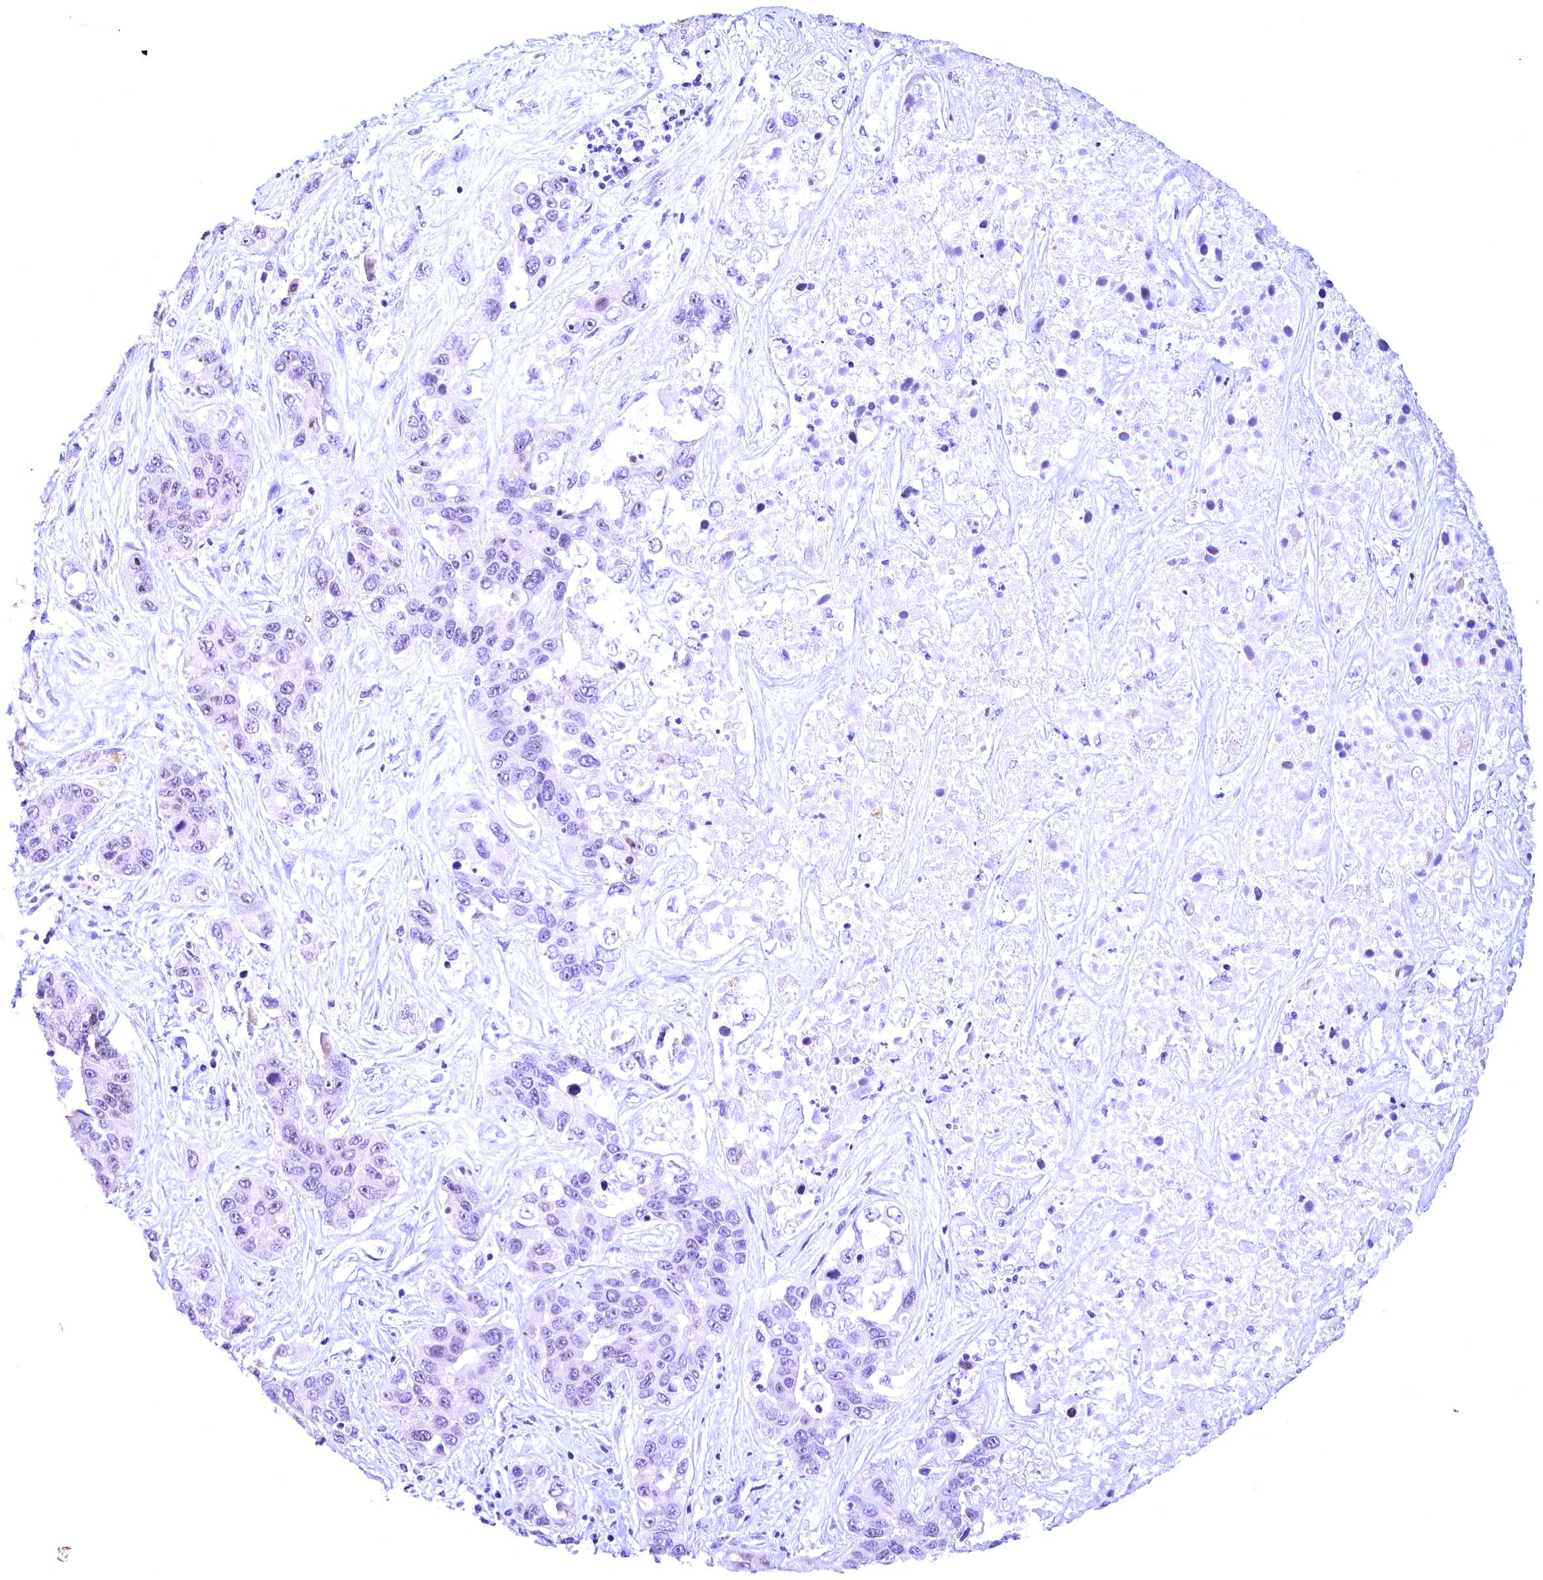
{"staining": {"intensity": "negative", "quantity": "none", "location": "none"}, "tissue": "liver cancer", "cell_type": "Tumor cells", "image_type": "cancer", "snomed": [{"axis": "morphology", "description": "Cholangiocarcinoma"}, {"axis": "topography", "description": "Liver"}], "caption": "Immunohistochemical staining of human cholangiocarcinoma (liver) demonstrates no significant expression in tumor cells.", "gene": "CCDC106", "patient": {"sex": "female", "age": 52}}